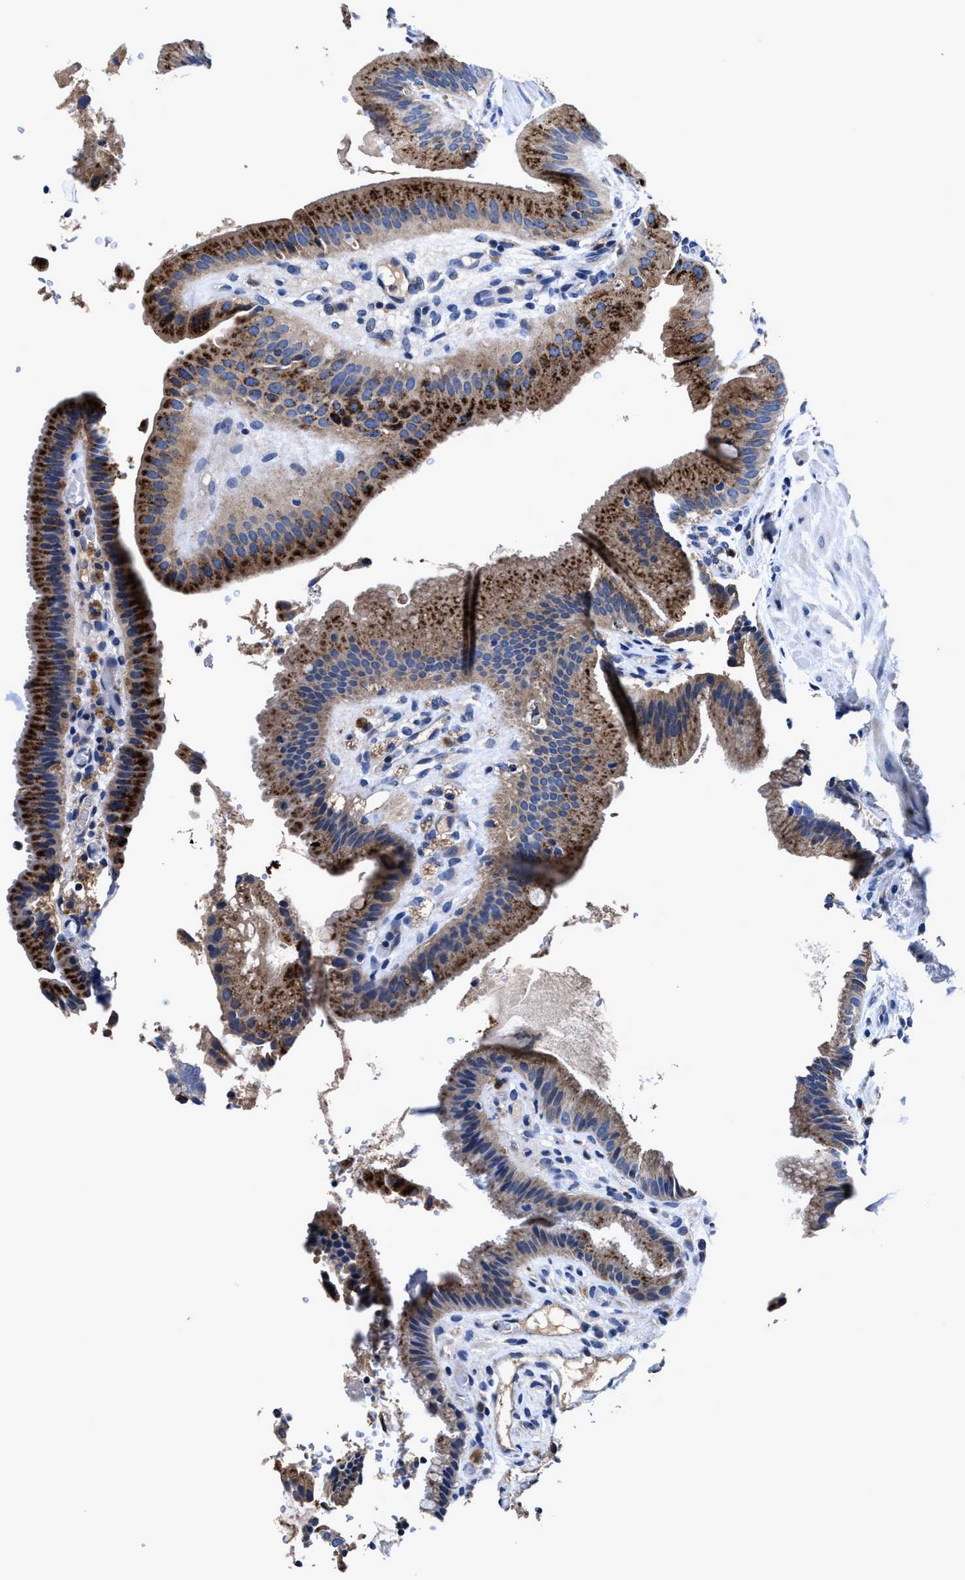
{"staining": {"intensity": "strong", "quantity": ">75%", "location": "cytoplasmic/membranous"}, "tissue": "gallbladder", "cell_type": "Glandular cells", "image_type": "normal", "snomed": [{"axis": "morphology", "description": "Normal tissue, NOS"}, {"axis": "topography", "description": "Gallbladder"}], "caption": "Immunohistochemistry (IHC) image of unremarkable gallbladder: gallbladder stained using immunohistochemistry shows high levels of strong protein expression localized specifically in the cytoplasmic/membranous of glandular cells, appearing as a cytoplasmic/membranous brown color.", "gene": "UBR4", "patient": {"sex": "male", "age": 49}}